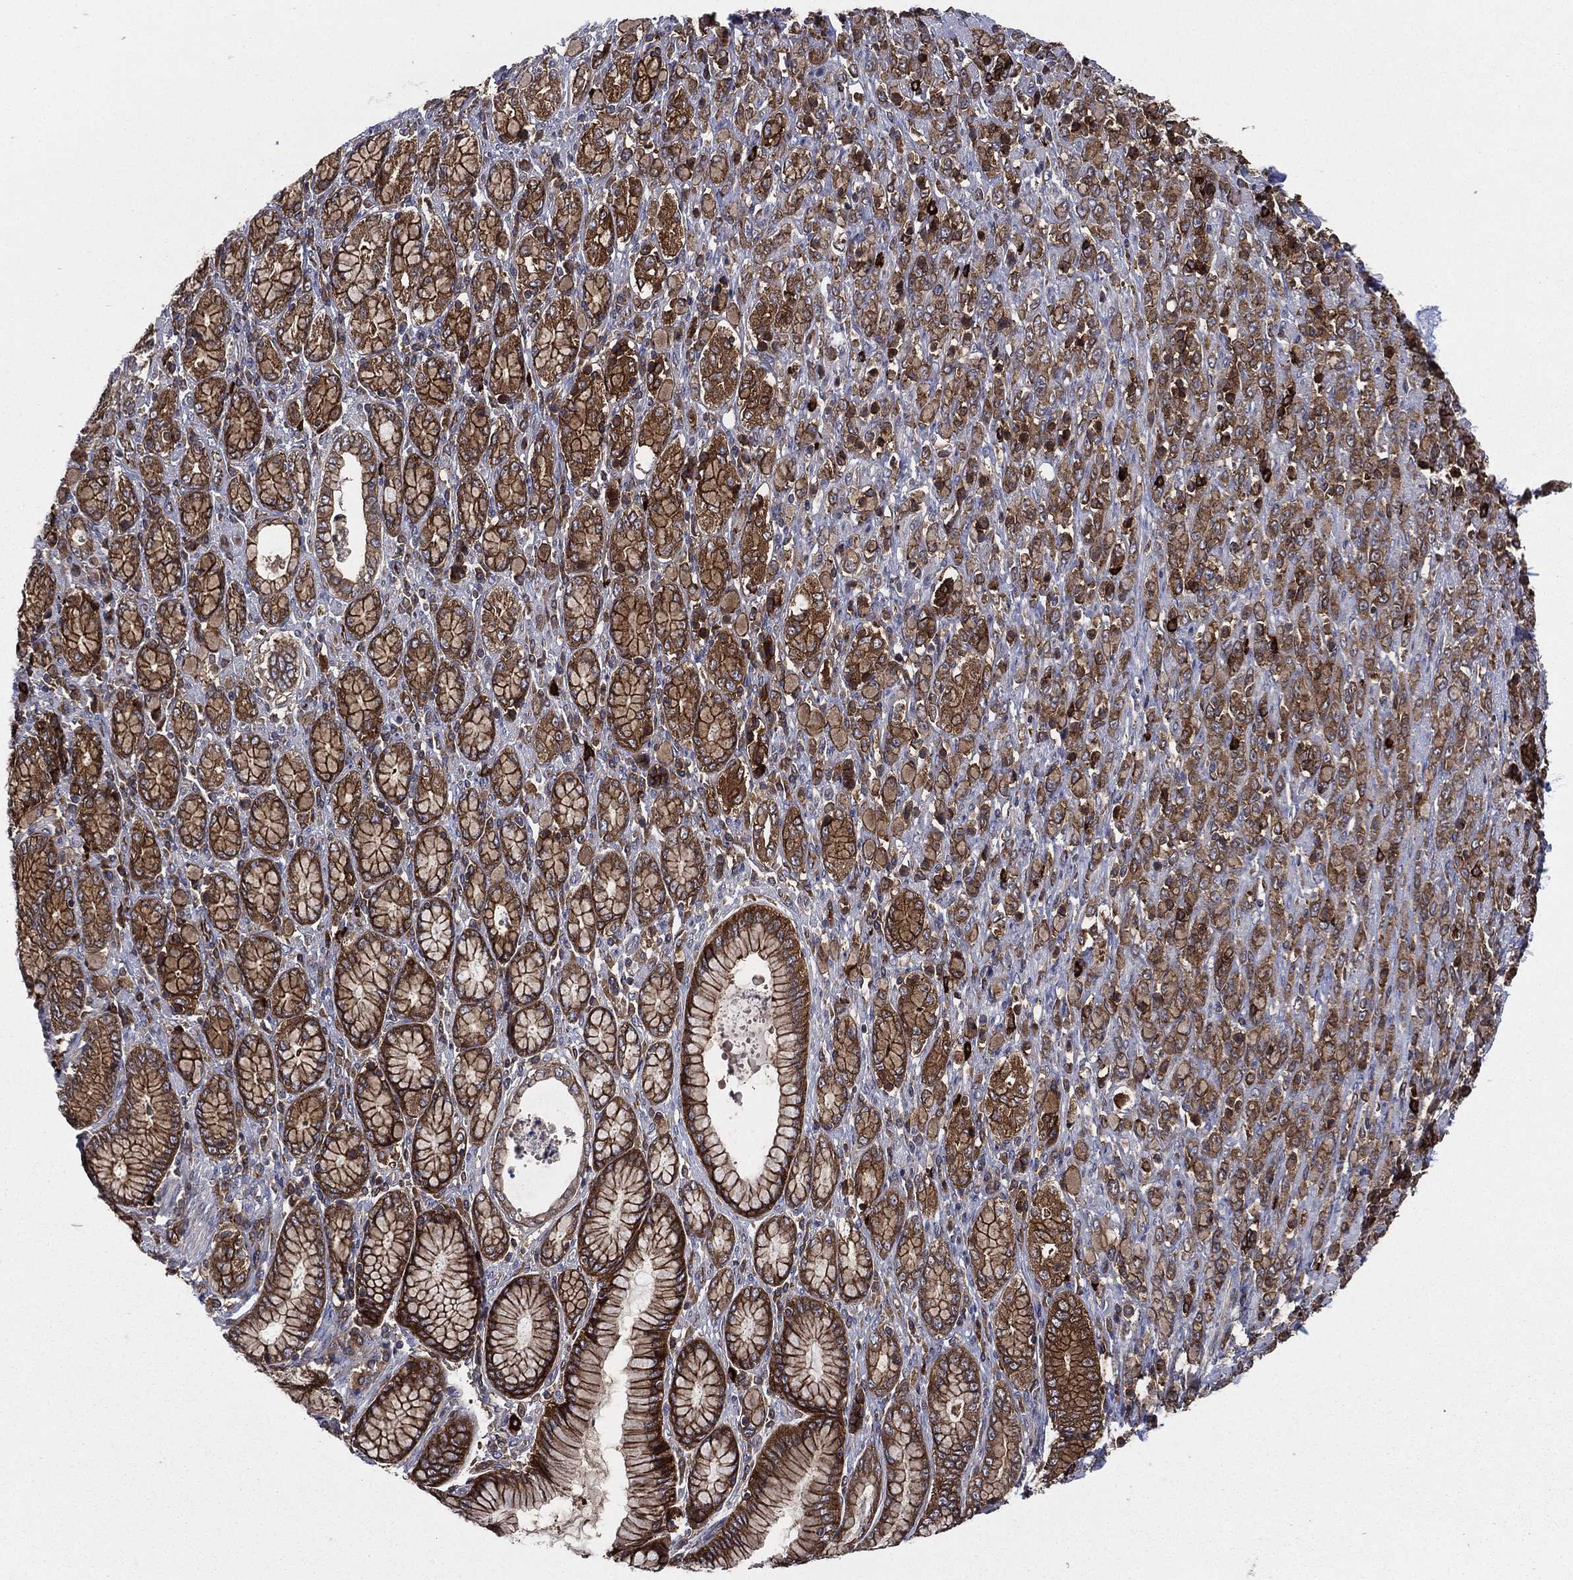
{"staining": {"intensity": "strong", "quantity": ">75%", "location": "cytoplasmic/membranous"}, "tissue": "stomach cancer", "cell_type": "Tumor cells", "image_type": "cancer", "snomed": [{"axis": "morphology", "description": "Normal tissue, NOS"}, {"axis": "morphology", "description": "Adenocarcinoma, NOS"}, {"axis": "topography", "description": "Stomach"}], "caption": "This photomicrograph displays IHC staining of stomach cancer, with high strong cytoplasmic/membranous staining in about >75% of tumor cells.", "gene": "SMPD3", "patient": {"sex": "female", "age": 79}}